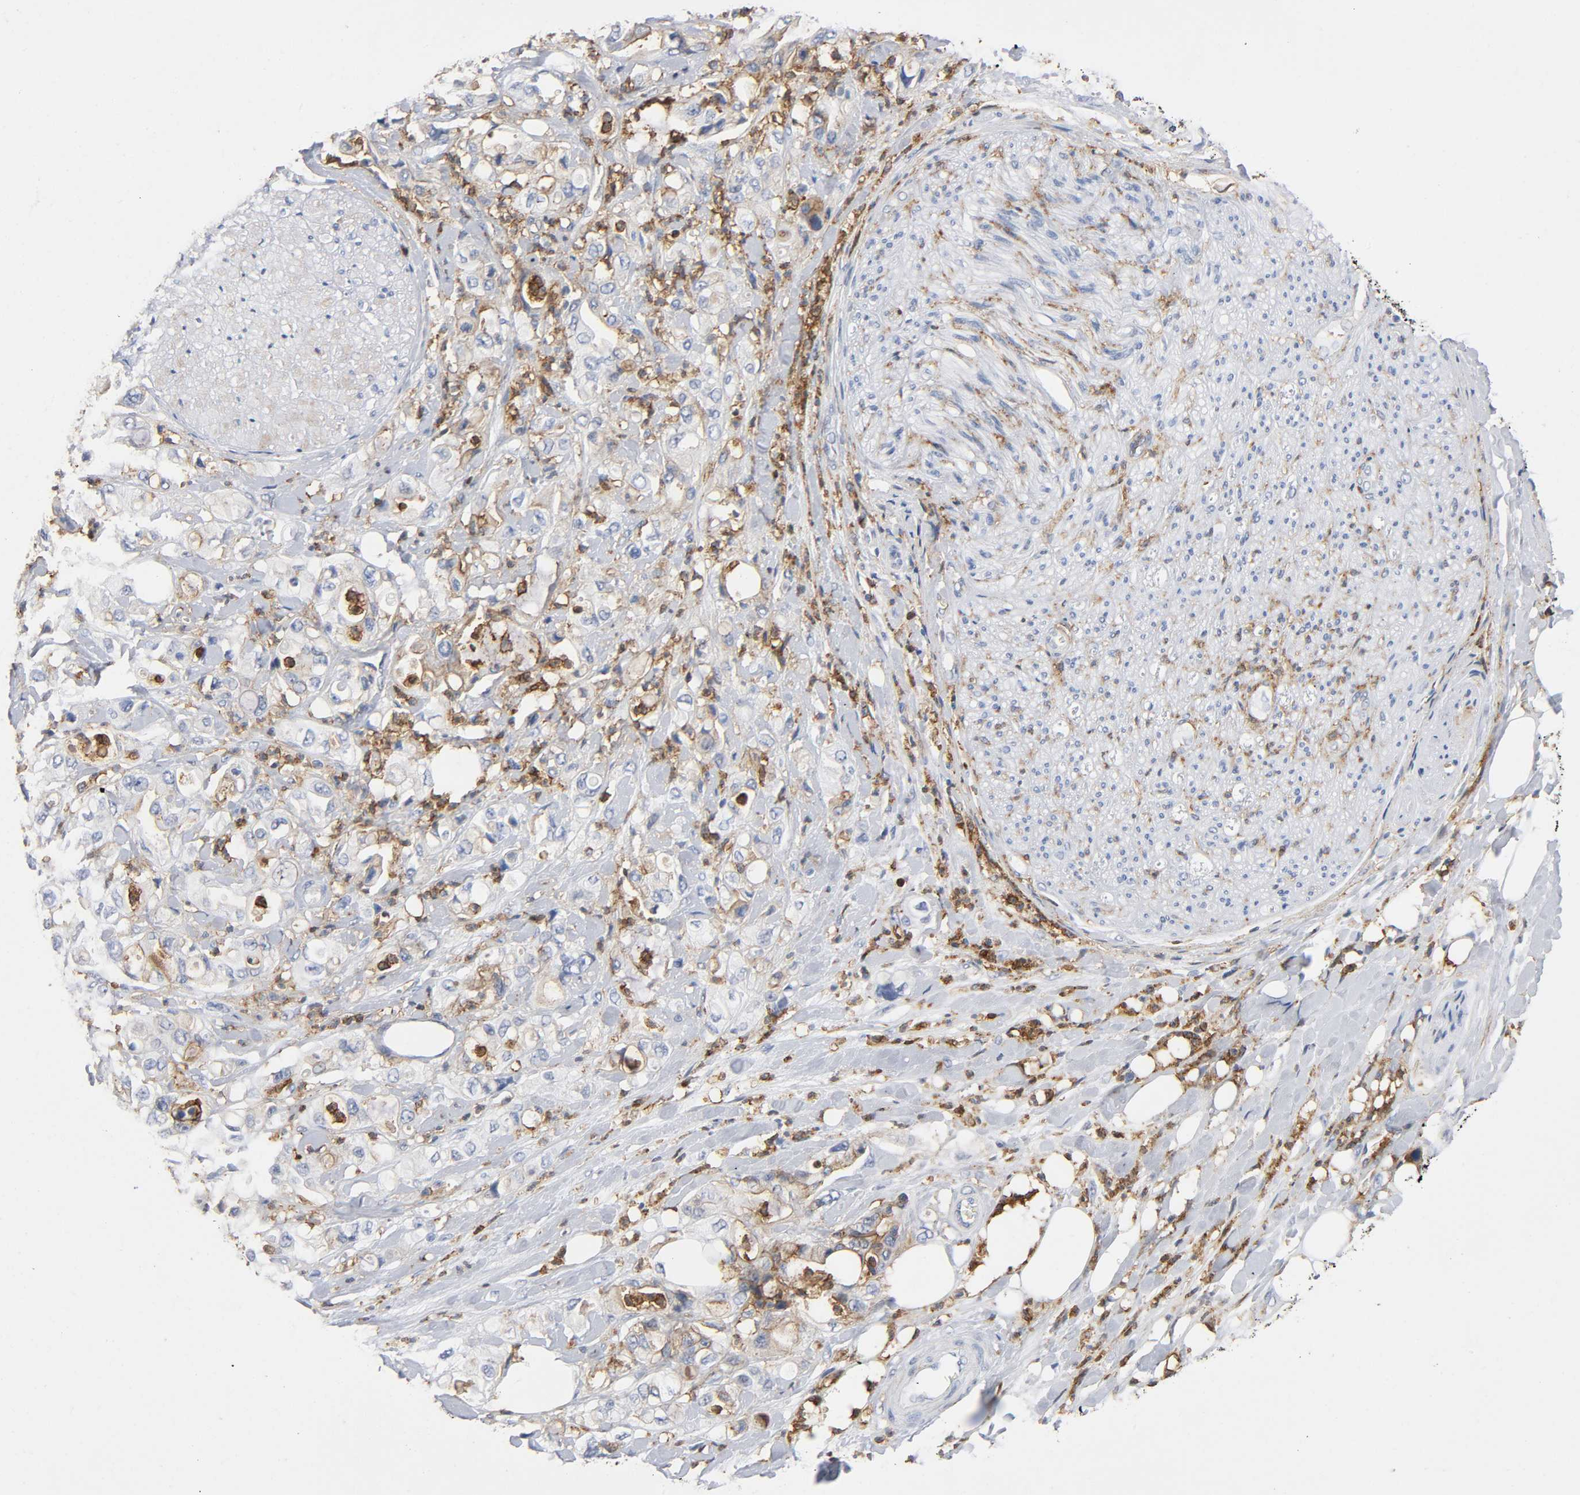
{"staining": {"intensity": "negative", "quantity": "none", "location": "none"}, "tissue": "pancreatic cancer", "cell_type": "Tumor cells", "image_type": "cancer", "snomed": [{"axis": "morphology", "description": "Adenocarcinoma, NOS"}, {"axis": "topography", "description": "Pancreas"}], "caption": "Adenocarcinoma (pancreatic) stained for a protein using IHC demonstrates no positivity tumor cells.", "gene": "LYN", "patient": {"sex": "male", "age": 70}}